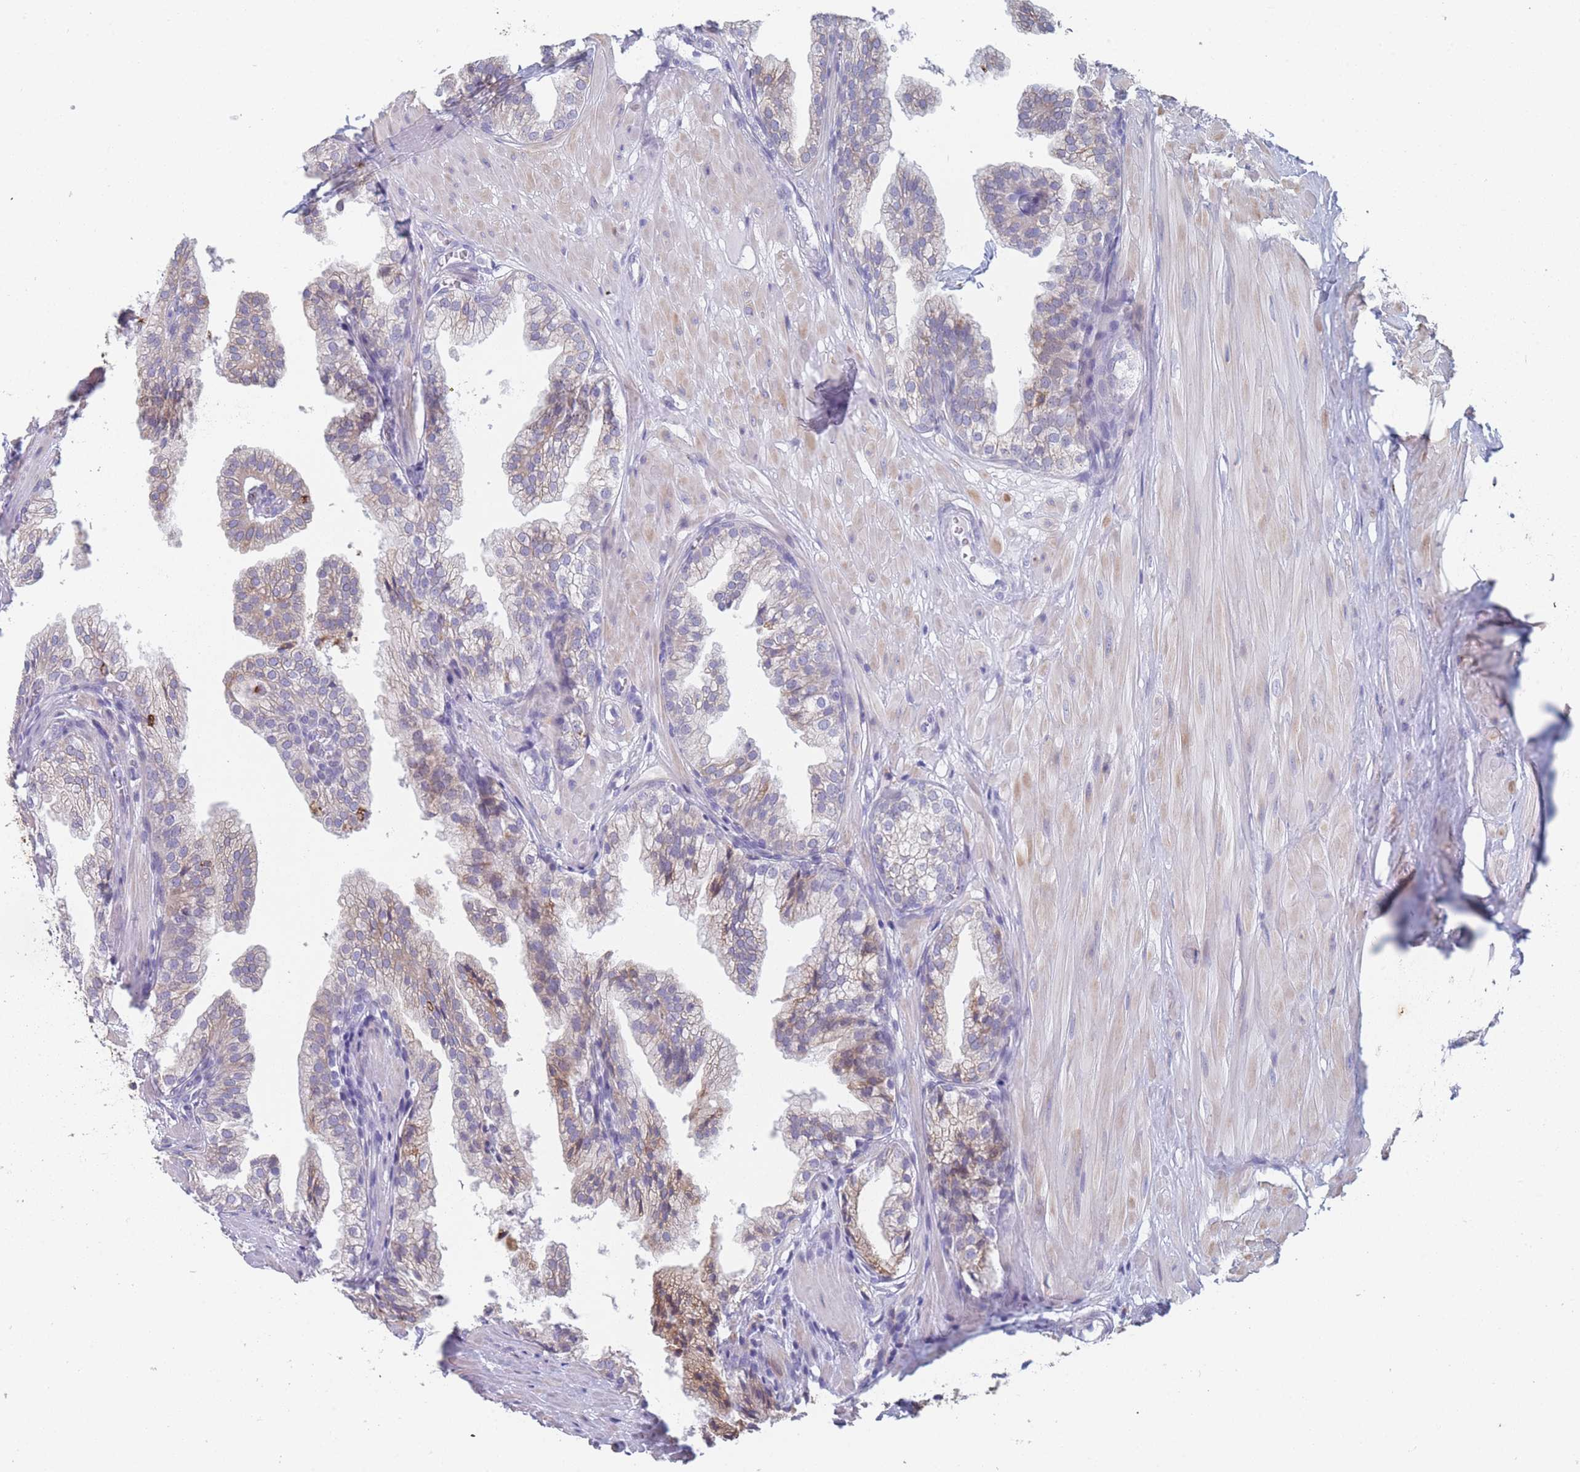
{"staining": {"intensity": "weak", "quantity": "25%-75%", "location": "cytoplasmic/membranous"}, "tissue": "prostate", "cell_type": "Glandular cells", "image_type": "normal", "snomed": [{"axis": "morphology", "description": "Normal tissue, NOS"}, {"axis": "topography", "description": "Prostate"}, {"axis": "topography", "description": "Peripheral nerve tissue"}], "caption": "Normal prostate reveals weak cytoplasmic/membranous staining in approximately 25%-75% of glandular cells, visualized by immunohistochemistry.", "gene": "TMED10", "patient": {"sex": "male", "age": 55}}